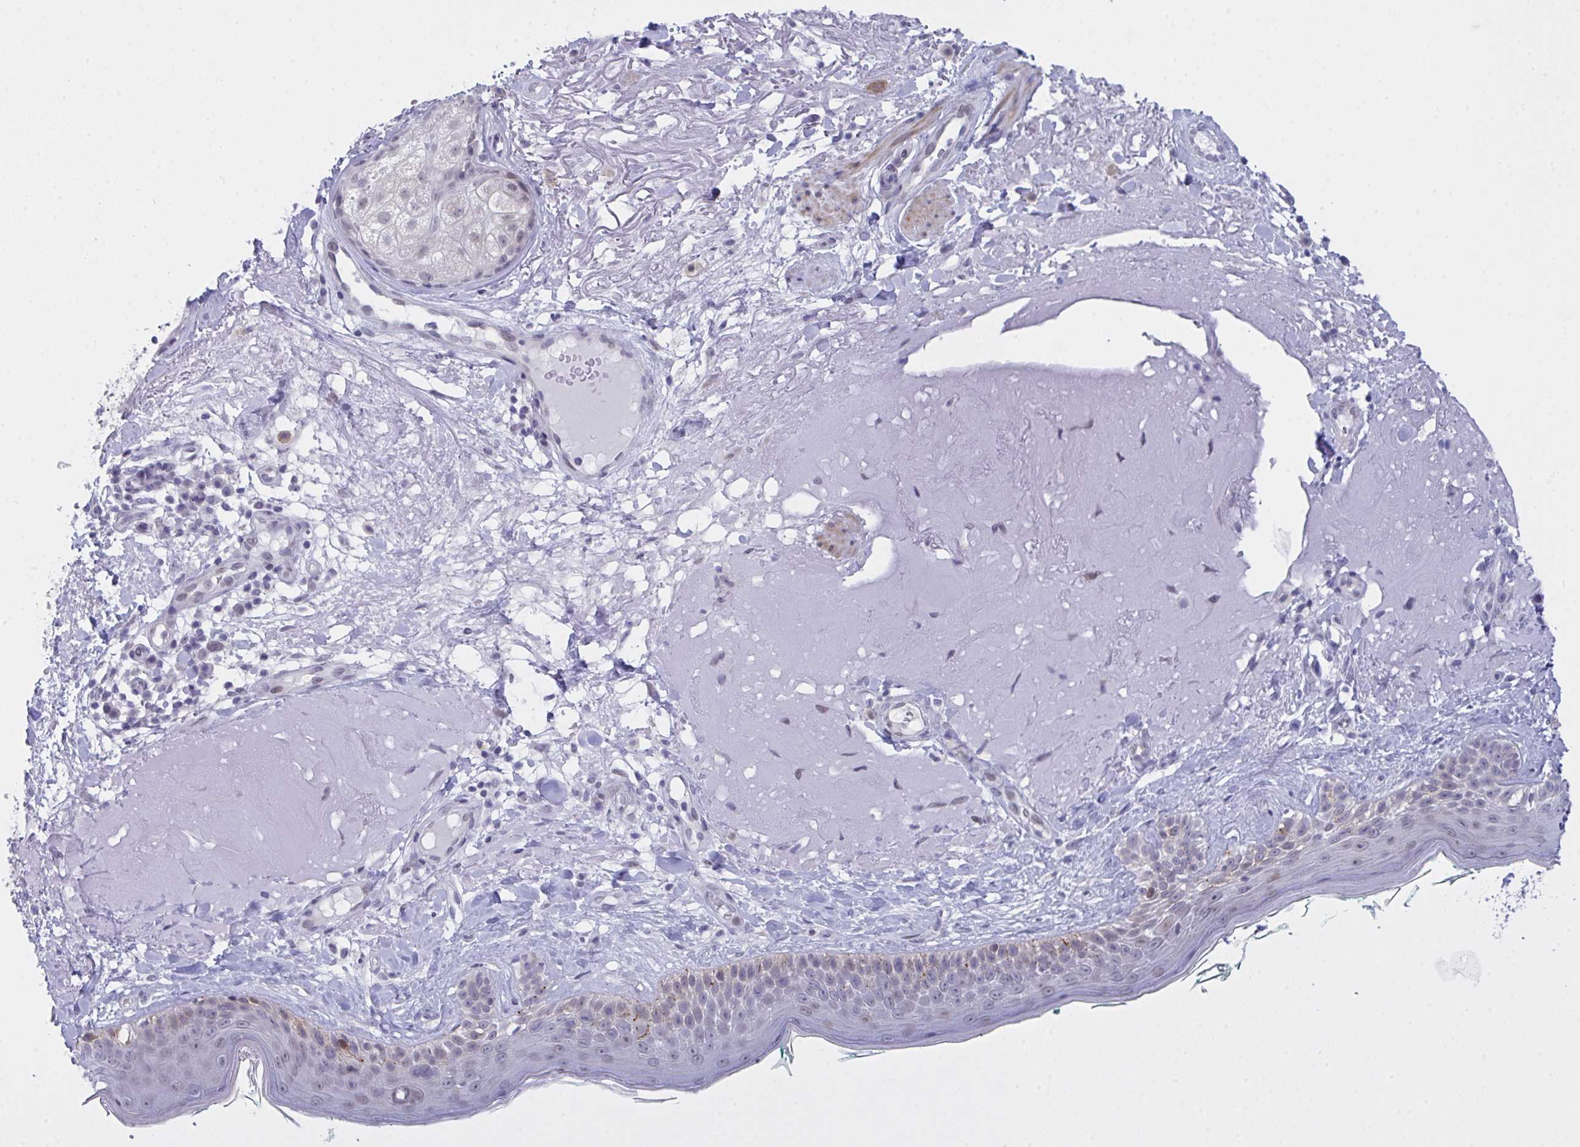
{"staining": {"intensity": "negative", "quantity": "none", "location": "none"}, "tissue": "skin", "cell_type": "Fibroblasts", "image_type": "normal", "snomed": [{"axis": "morphology", "description": "Normal tissue, NOS"}, {"axis": "topography", "description": "Skin"}], "caption": "The histopathology image exhibits no significant staining in fibroblasts of skin.", "gene": "FBXL22", "patient": {"sex": "male", "age": 73}}